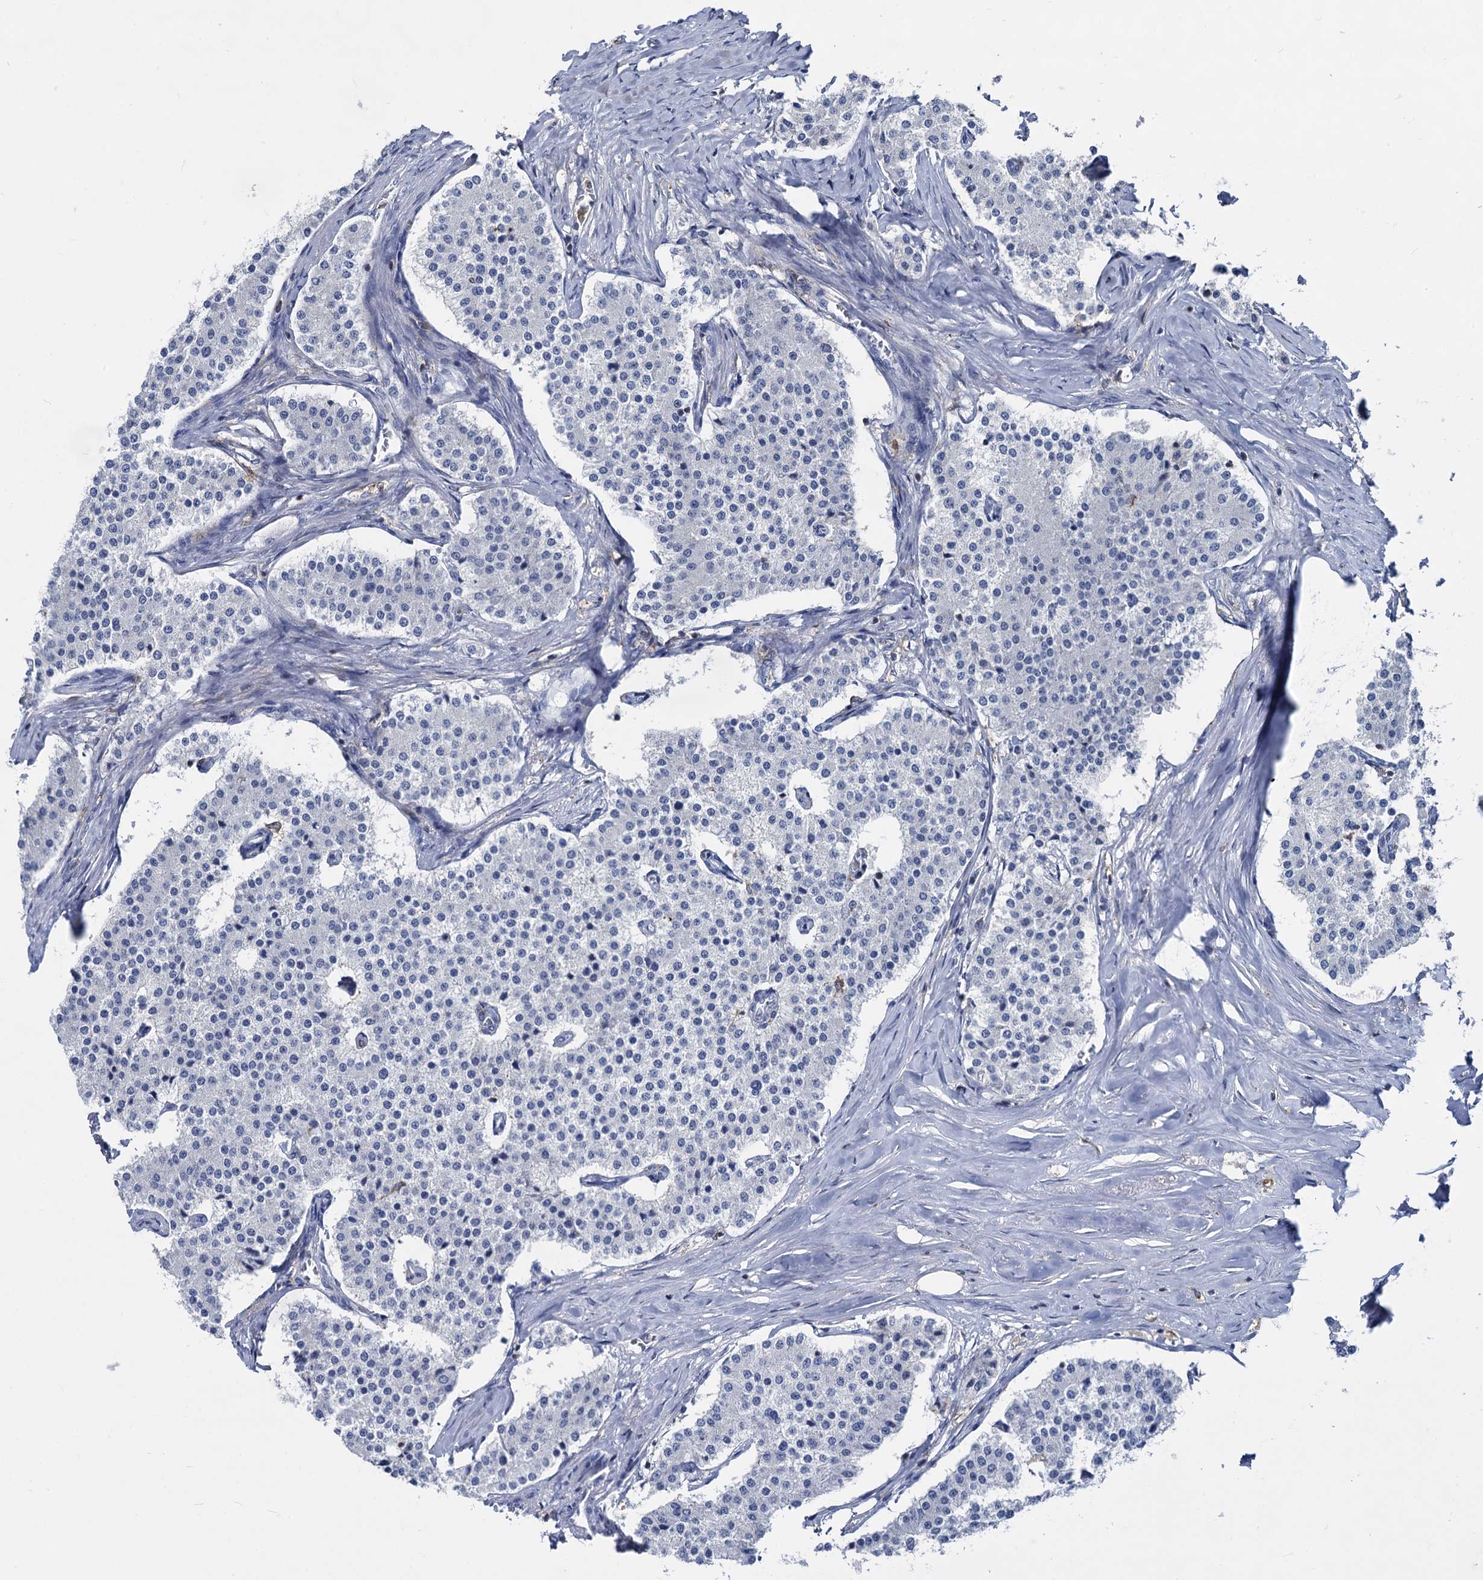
{"staining": {"intensity": "negative", "quantity": "none", "location": "none"}, "tissue": "carcinoid", "cell_type": "Tumor cells", "image_type": "cancer", "snomed": [{"axis": "morphology", "description": "Carcinoid, malignant, NOS"}, {"axis": "topography", "description": "Colon"}], "caption": "Image shows no protein positivity in tumor cells of malignant carcinoid tissue. (DAB immunohistochemistry (IHC) visualized using brightfield microscopy, high magnification).", "gene": "RHOG", "patient": {"sex": "female", "age": 52}}